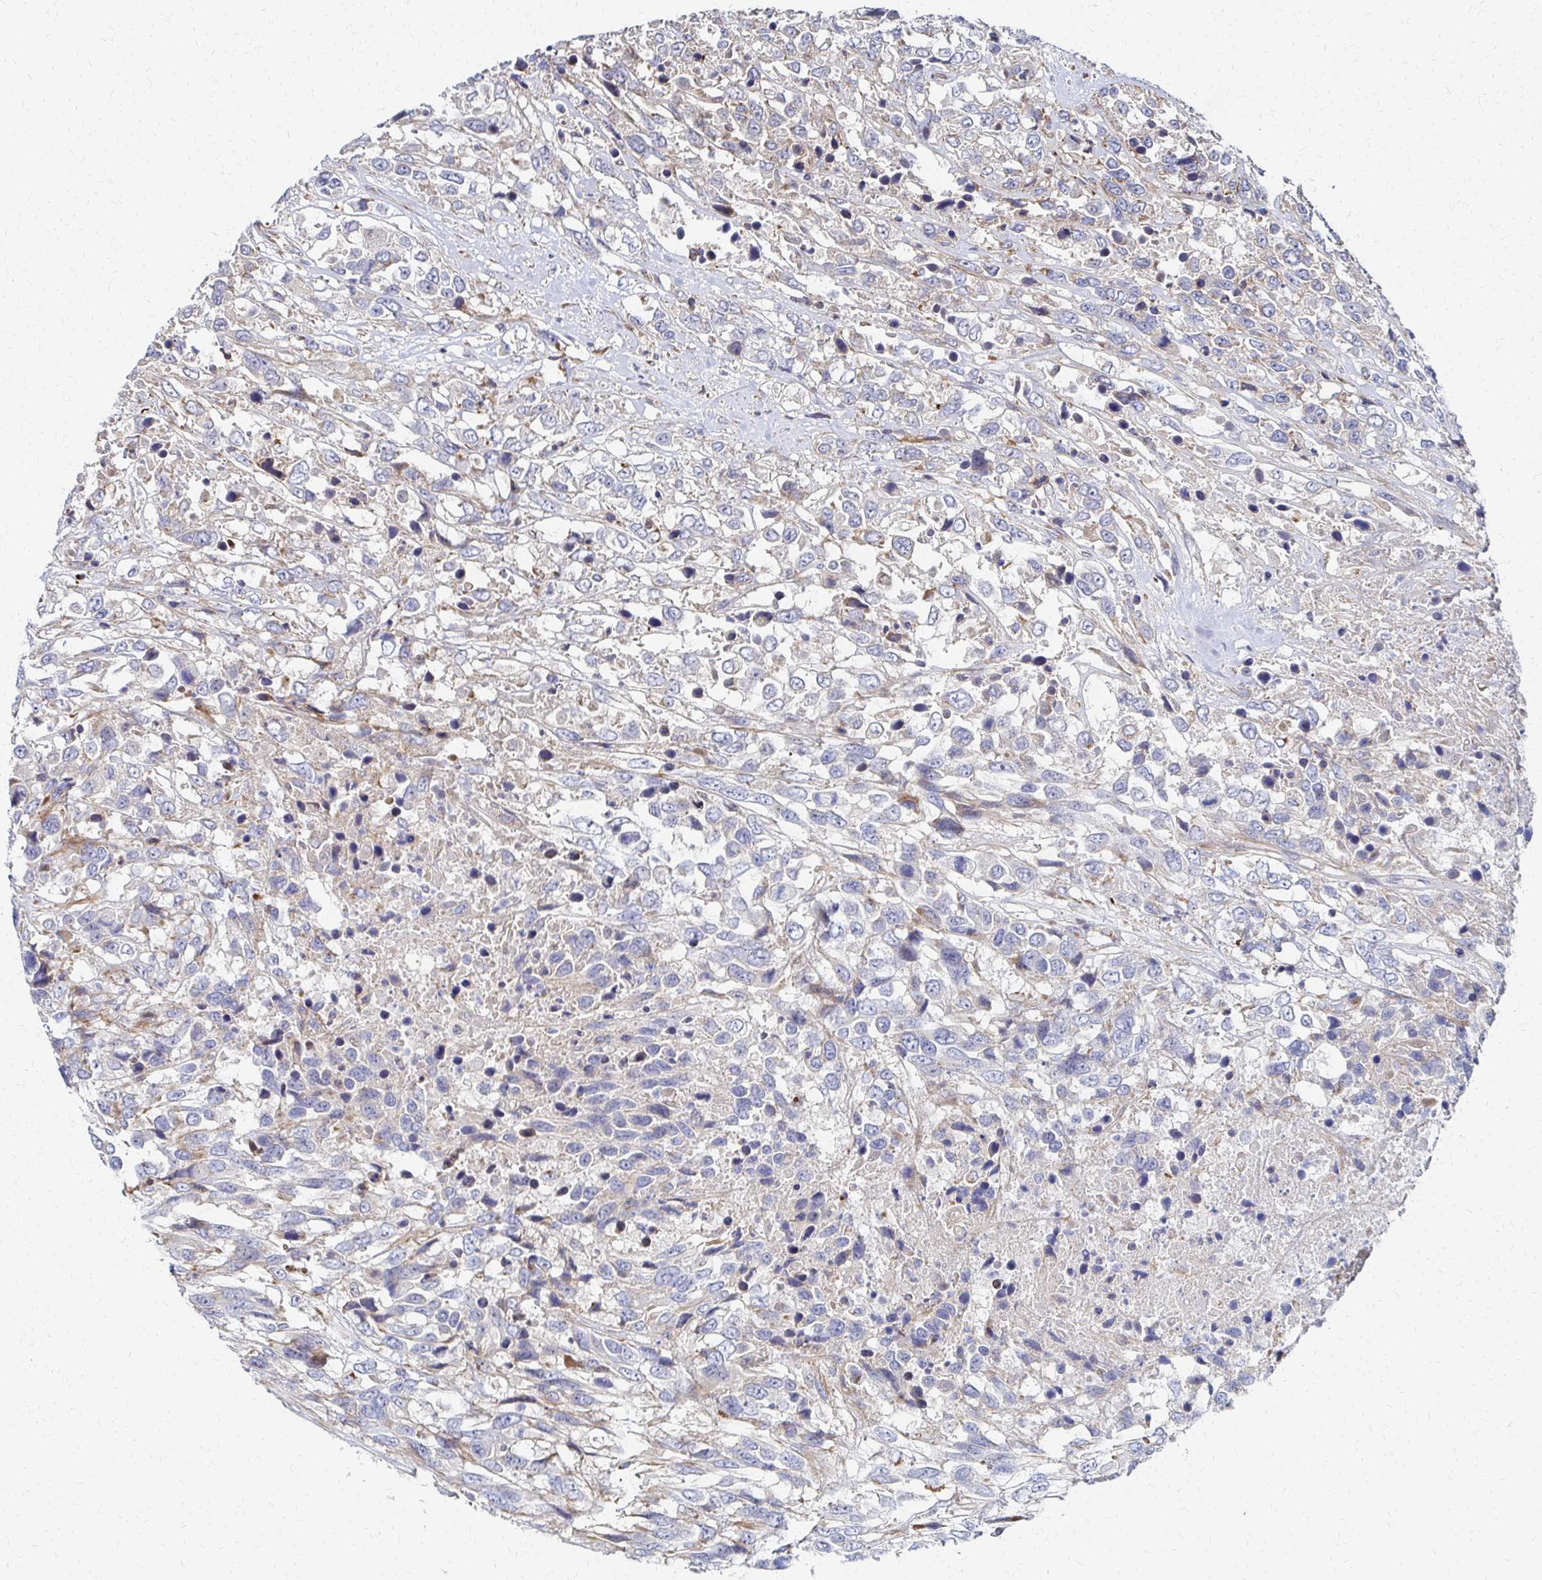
{"staining": {"intensity": "negative", "quantity": "none", "location": "none"}, "tissue": "urothelial cancer", "cell_type": "Tumor cells", "image_type": "cancer", "snomed": [{"axis": "morphology", "description": "Urothelial carcinoma, High grade"}, {"axis": "topography", "description": "Urinary bladder"}], "caption": "Immunohistochemical staining of human urothelial cancer demonstrates no significant positivity in tumor cells.", "gene": "MAN1A1", "patient": {"sex": "female", "age": 70}}